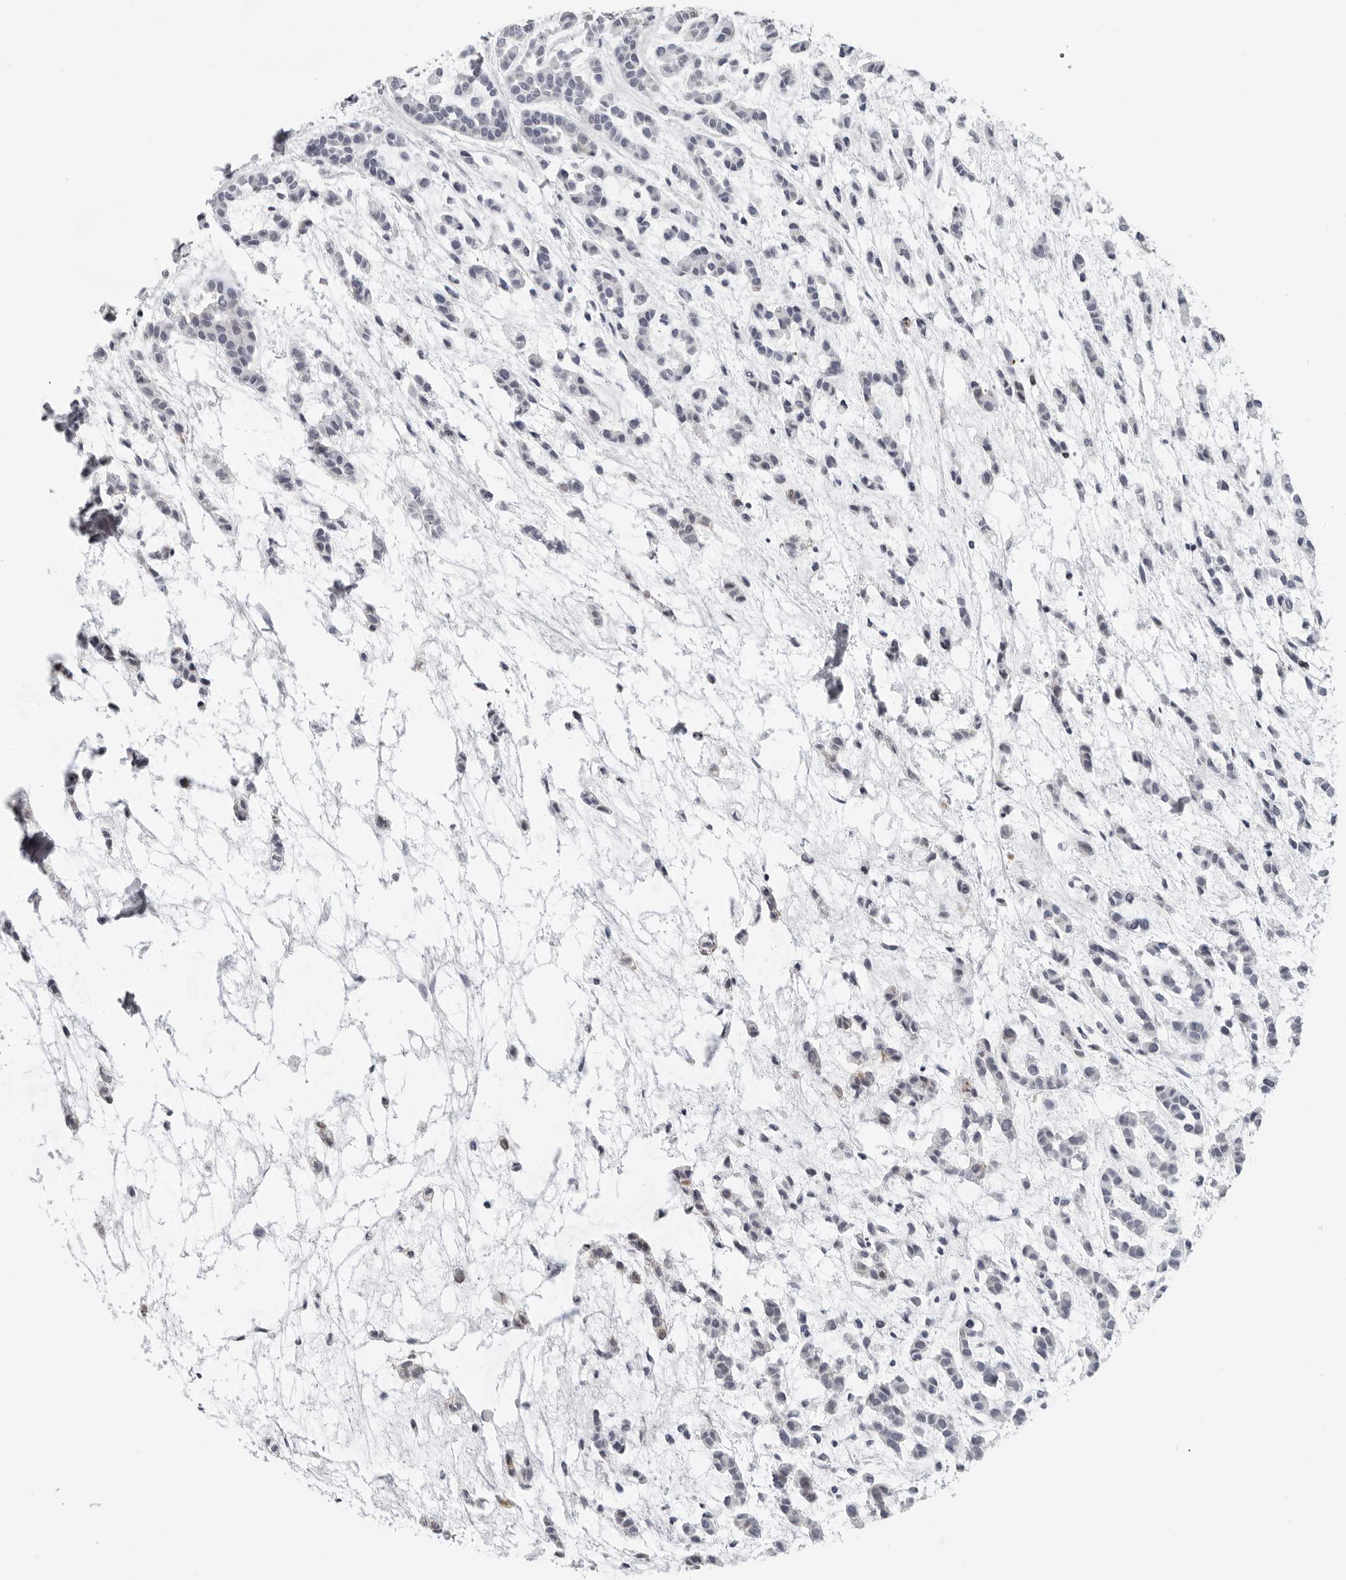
{"staining": {"intensity": "negative", "quantity": "none", "location": "none"}, "tissue": "head and neck cancer", "cell_type": "Tumor cells", "image_type": "cancer", "snomed": [{"axis": "morphology", "description": "Adenocarcinoma, NOS"}, {"axis": "morphology", "description": "Adenoma, NOS"}, {"axis": "topography", "description": "Head-Neck"}], "caption": "There is no significant positivity in tumor cells of head and neck adenoma. The staining is performed using DAB (3,3'-diaminobenzidine) brown chromogen with nuclei counter-stained in using hematoxylin.", "gene": "CCDC28B", "patient": {"sex": "female", "age": 55}}